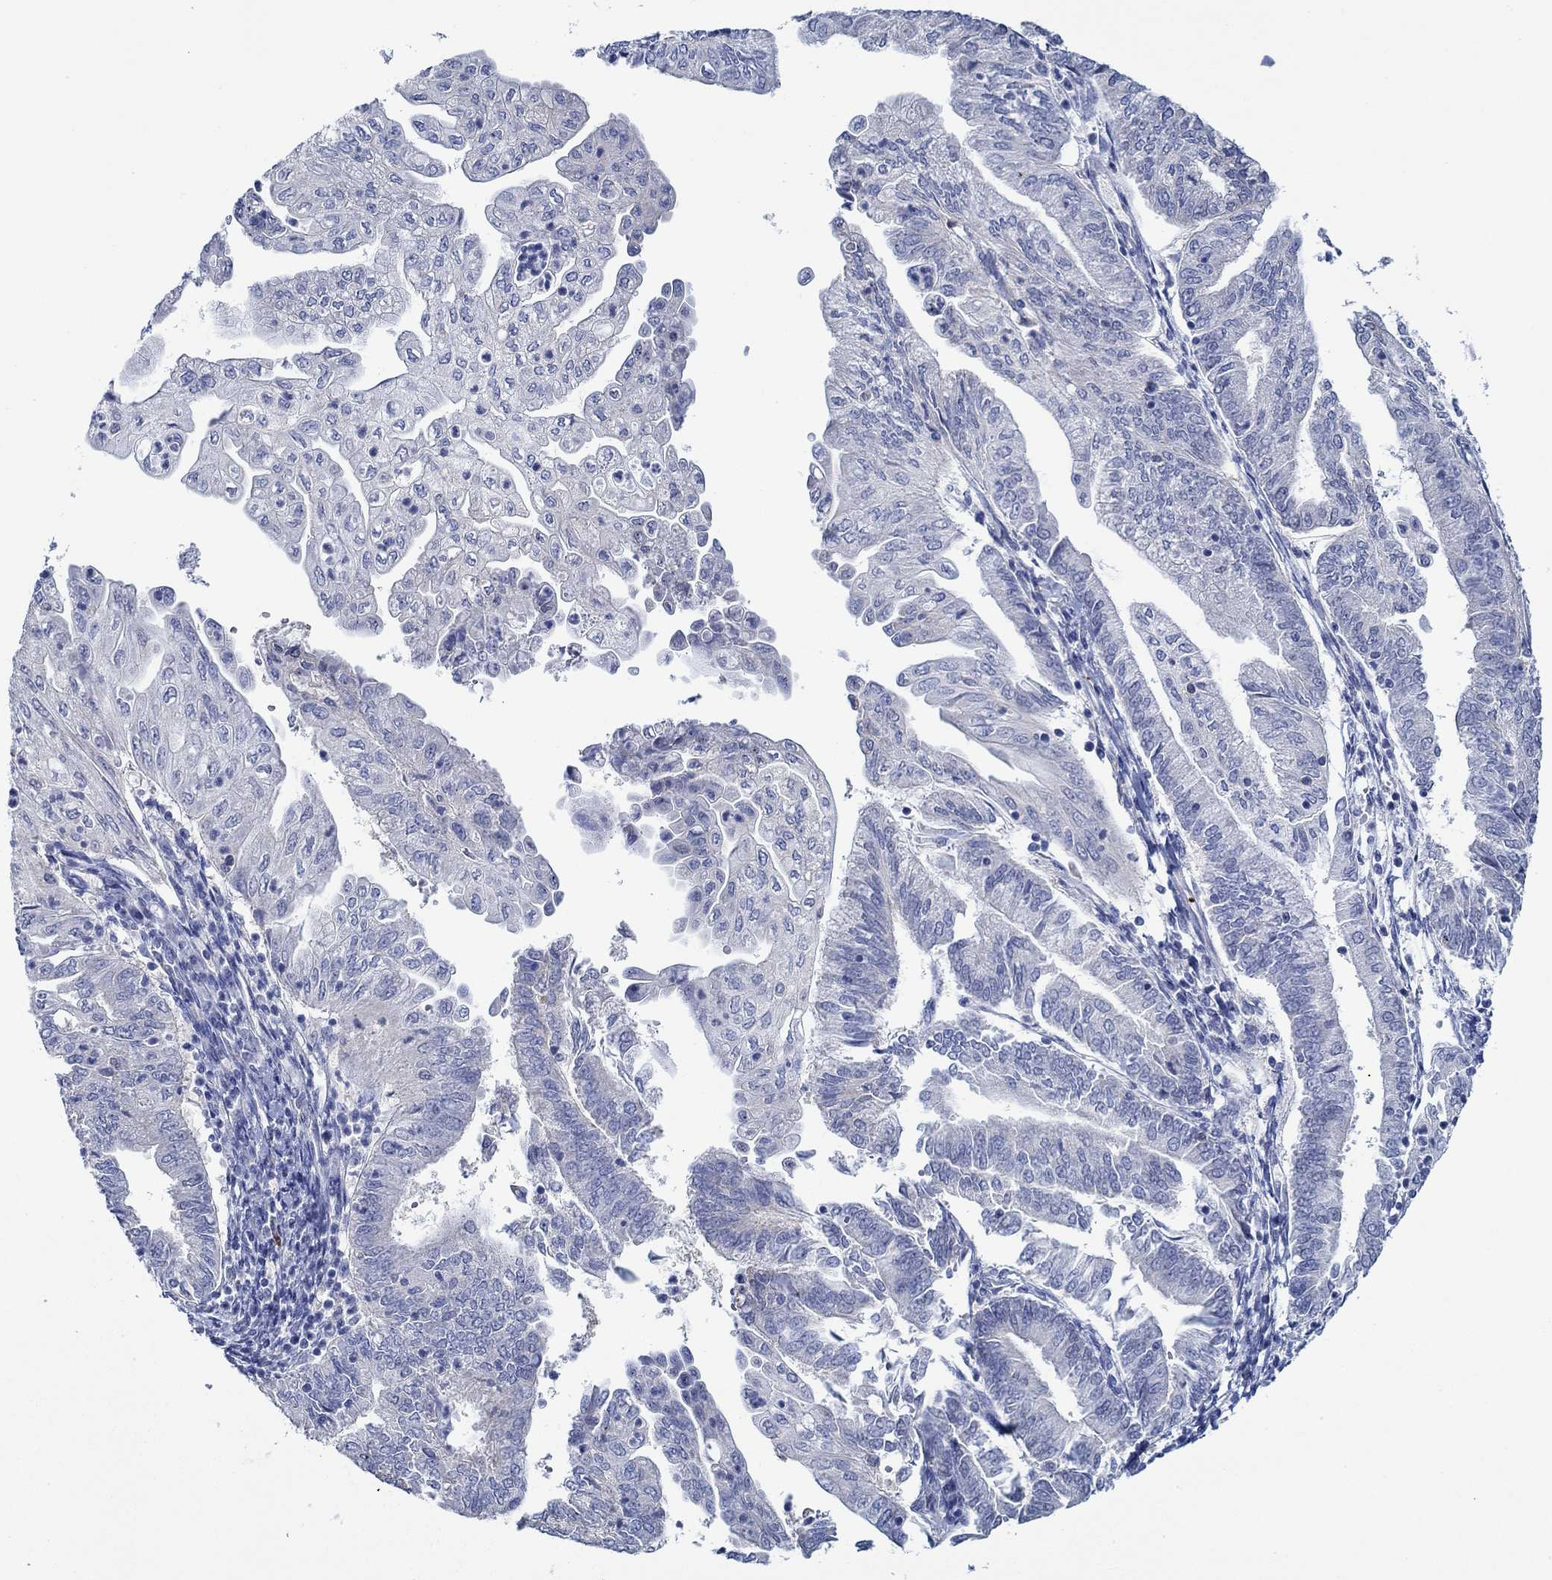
{"staining": {"intensity": "negative", "quantity": "none", "location": "none"}, "tissue": "endometrial cancer", "cell_type": "Tumor cells", "image_type": "cancer", "snomed": [{"axis": "morphology", "description": "Adenocarcinoma, NOS"}, {"axis": "topography", "description": "Endometrium"}], "caption": "Immunohistochemistry image of human endometrial cancer stained for a protein (brown), which demonstrates no staining in tumor cells.", "gene": "SLC27A3", "patient": {"sex": "female", "age": 55}}